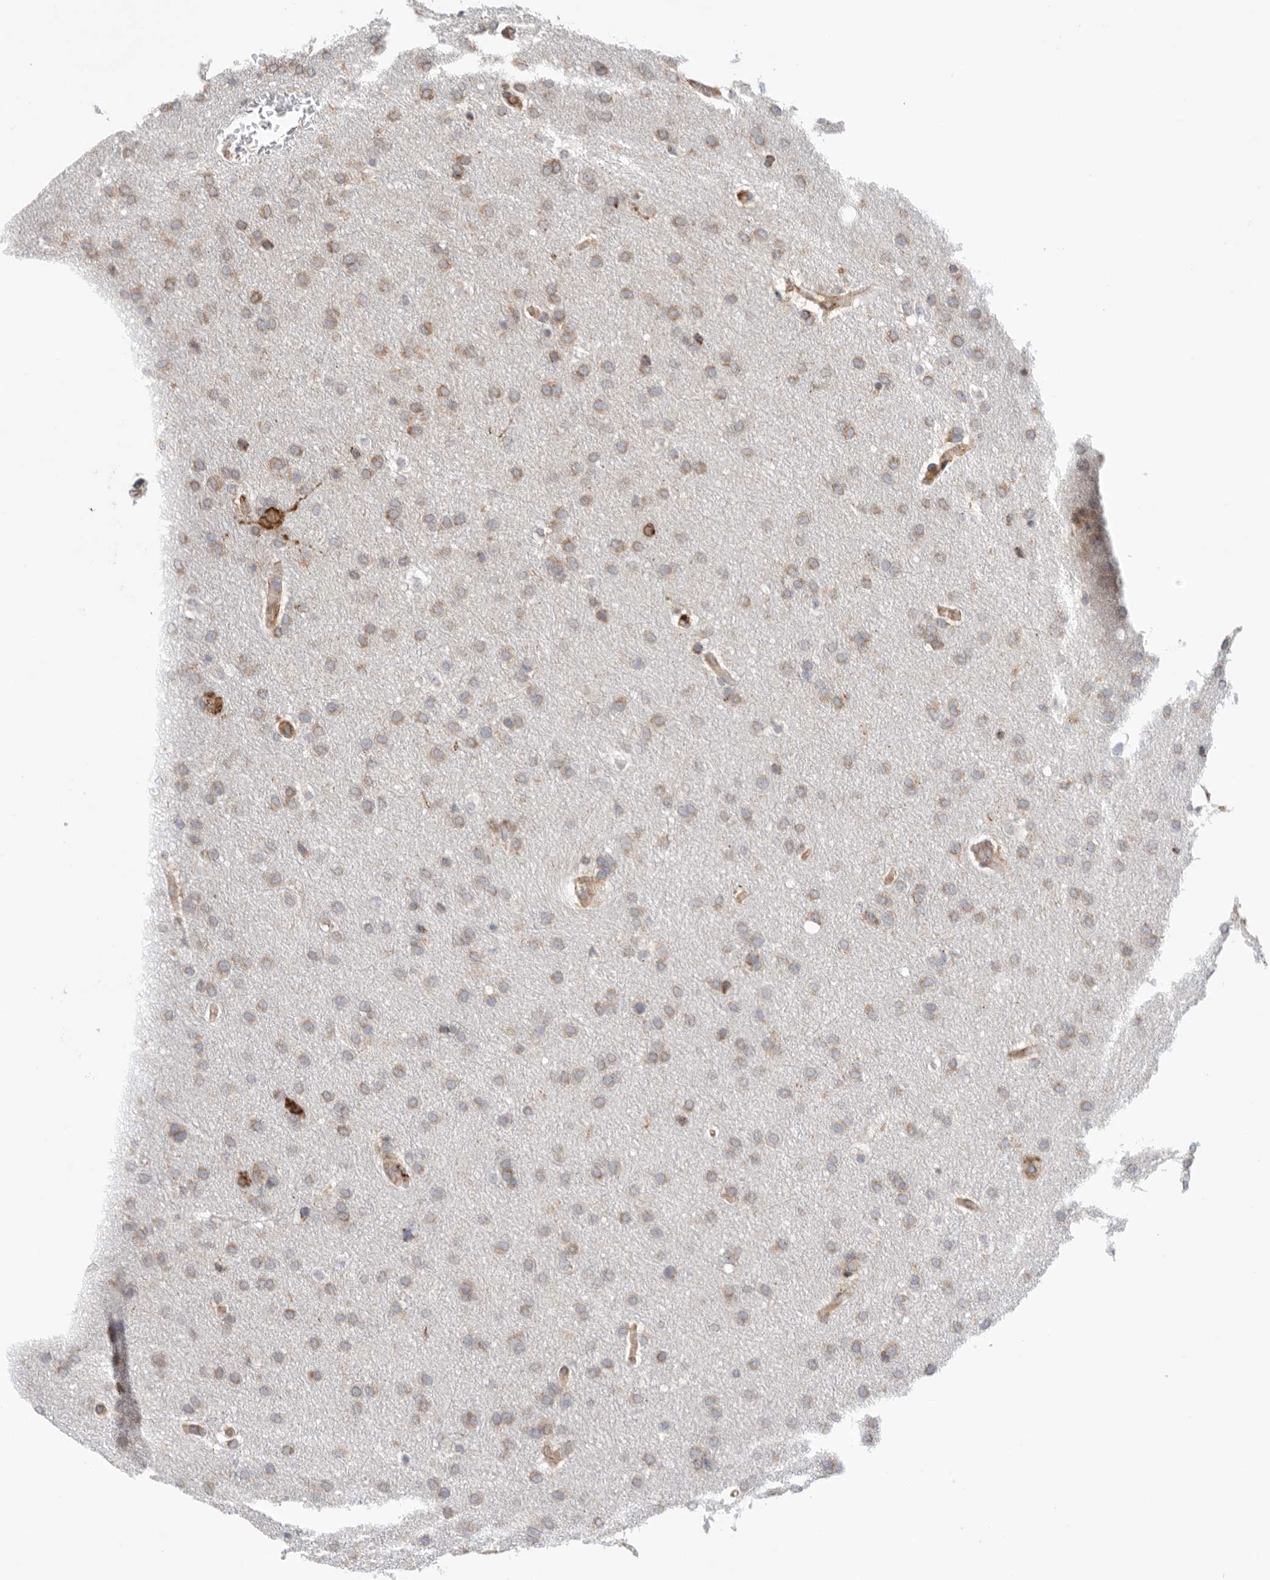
{"staining": {"intensity": "weak", "quantity": ">75%", "location": "cytoplasmic/membranous"}, "tissue": "glioma", "cell_type": "Tumor cells", "image_type": "cancer", "snomed": [{"axis": "morphology", "description": "Glioma, malignant, Low grade"}, {"axis": "topography", "description": "Brain"}], "caption": "Human malignant glioma (low-grade) stained for a protein (brown) shows weak cytoplasmic/membranous positive positivity in about >75% of tumor cells.", "gene": "BLOC1S5", "patient": {"sex": "female", "age": 37}}